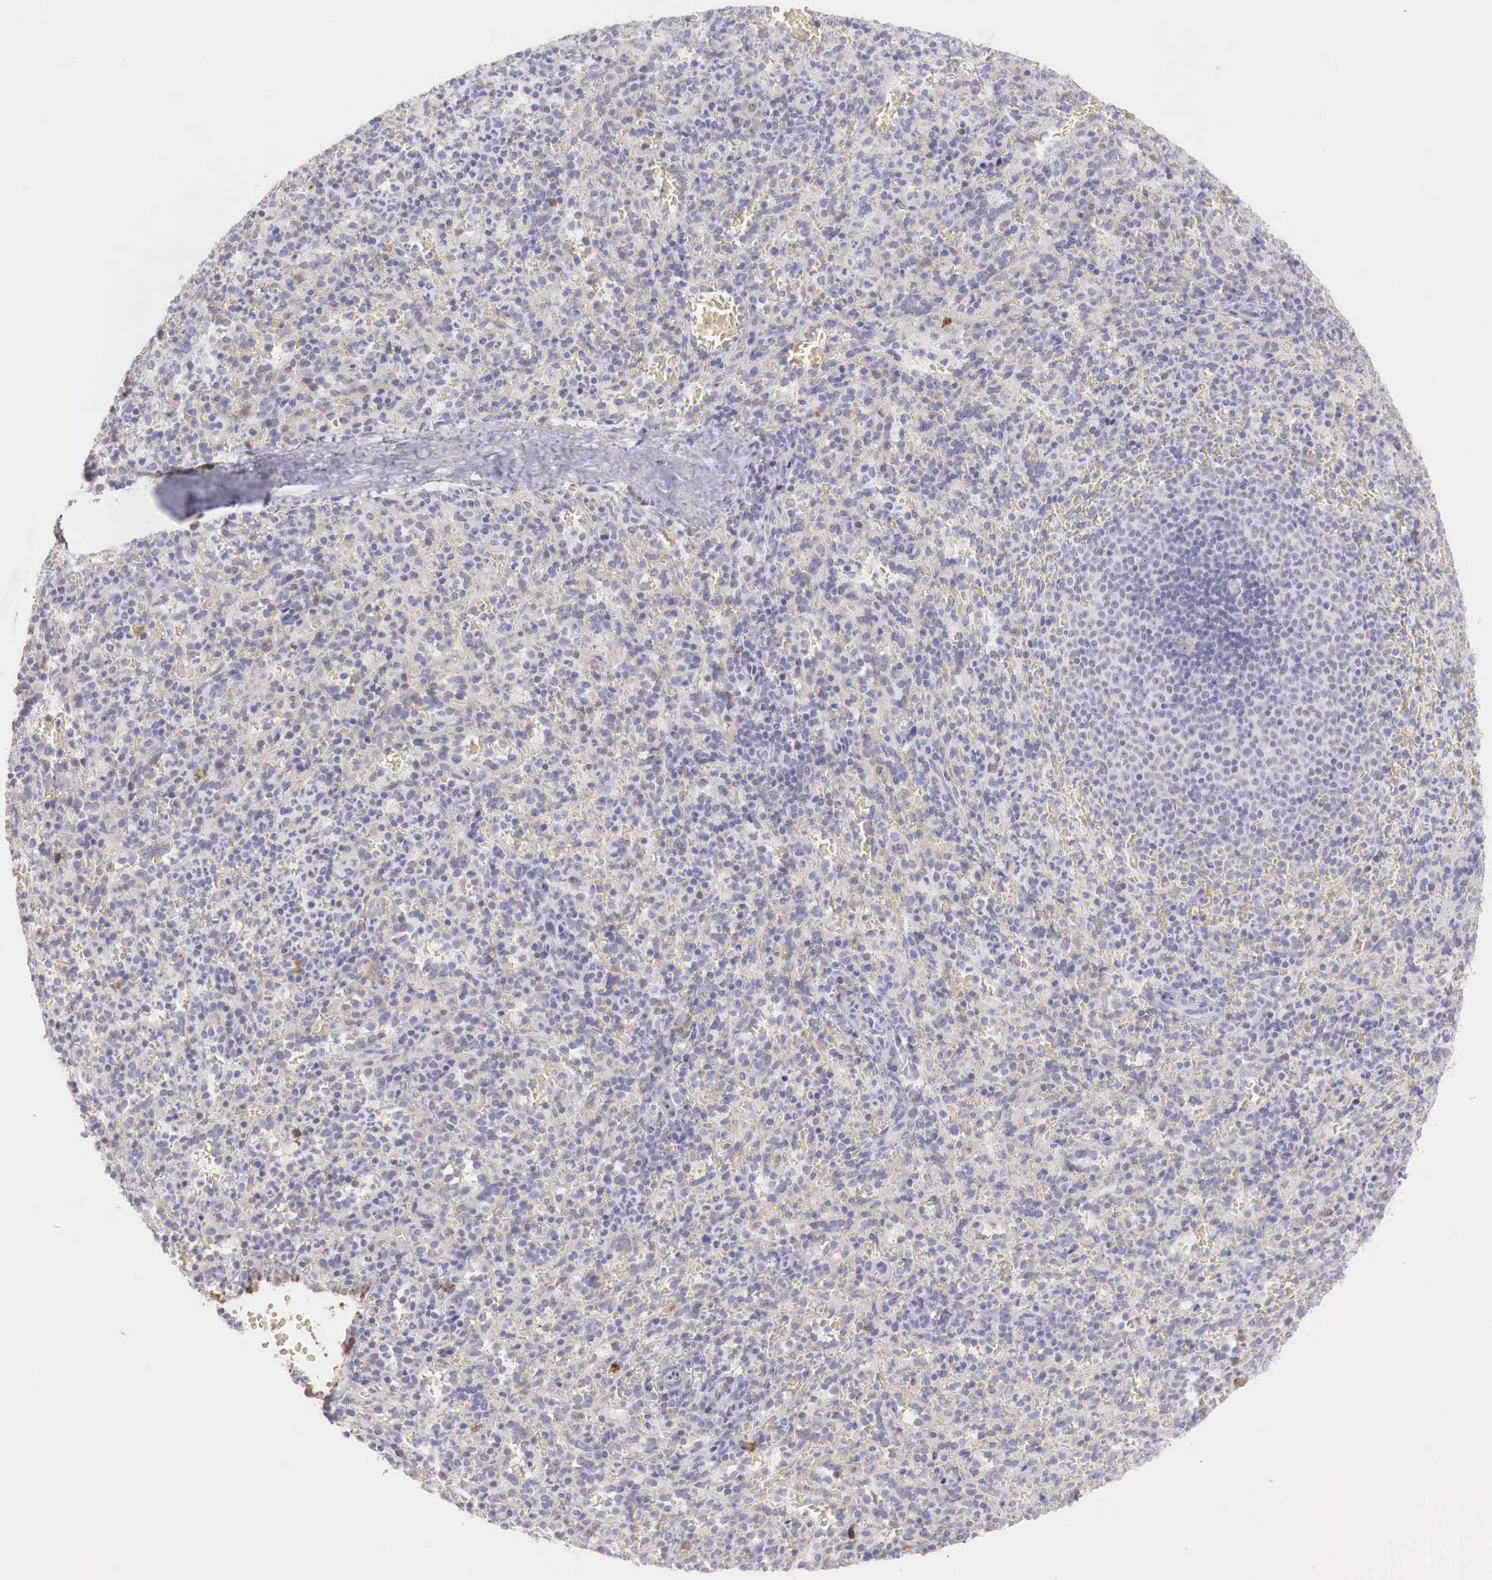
{"staining": {"intensity": "negative", "quantity": "none", "location": "none"}, "tissue": "spleen", "cell_type": "Cells in red pulp", "image_type": "normal", "snomed": [{"axis": "morphology", "description": "Normal tissue, NOS"}, {"axis": "topography", "description": "Spleen"}], "caption": "This is a image of IHC staining of unremarkable spleen, which shows no staining in cells in red pulp.", "gene": "XPNPEP2", "patient": {"sex": "female", "age": 21}}